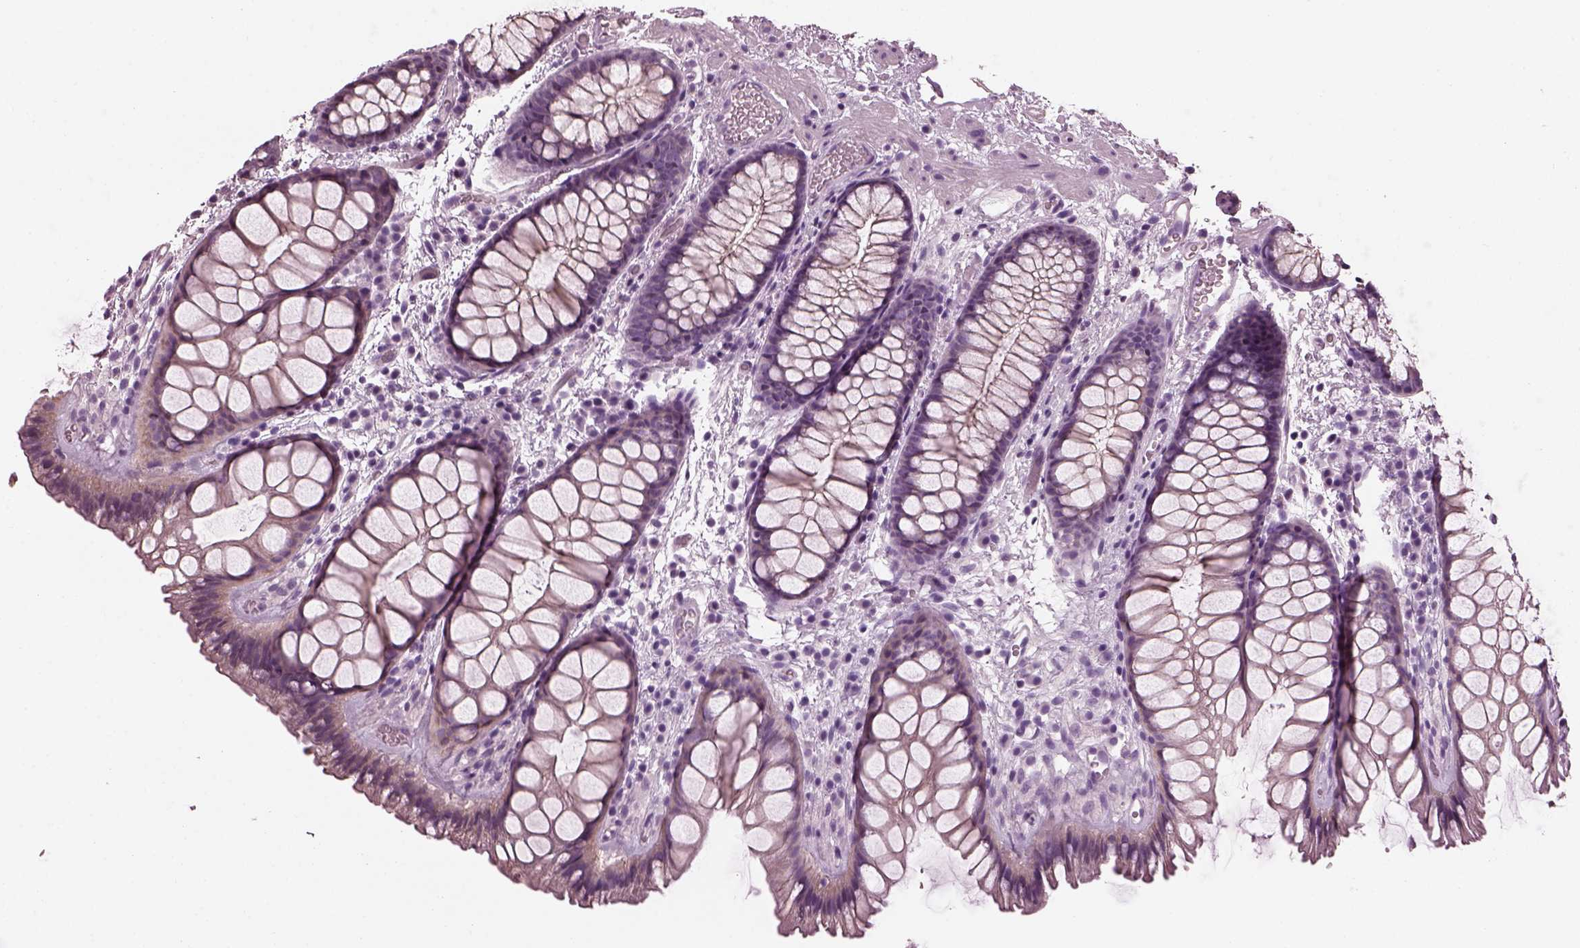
{"staining": {"intensity": "negative", "quantity": "none", "location": "none"}, "tissue": "rectum", "cell_type": "Glandular cells", "image_type": "normal", "snomed": [{"axis": "morphology", "description": "Normal tissue, NOS"}, {"axis": "topography", "description": "Rectum"}], "caption": "Immunohistochemistry (IHC) photomicrograph of unremarkable rectum stained for a protein (brown), which reveals no positivity in glandular cells. (Immunohistochemistry, brightfield microscopy, high magnification).", "gene": "BFSP1", "patient": {"sex": "female", "age": 62}}